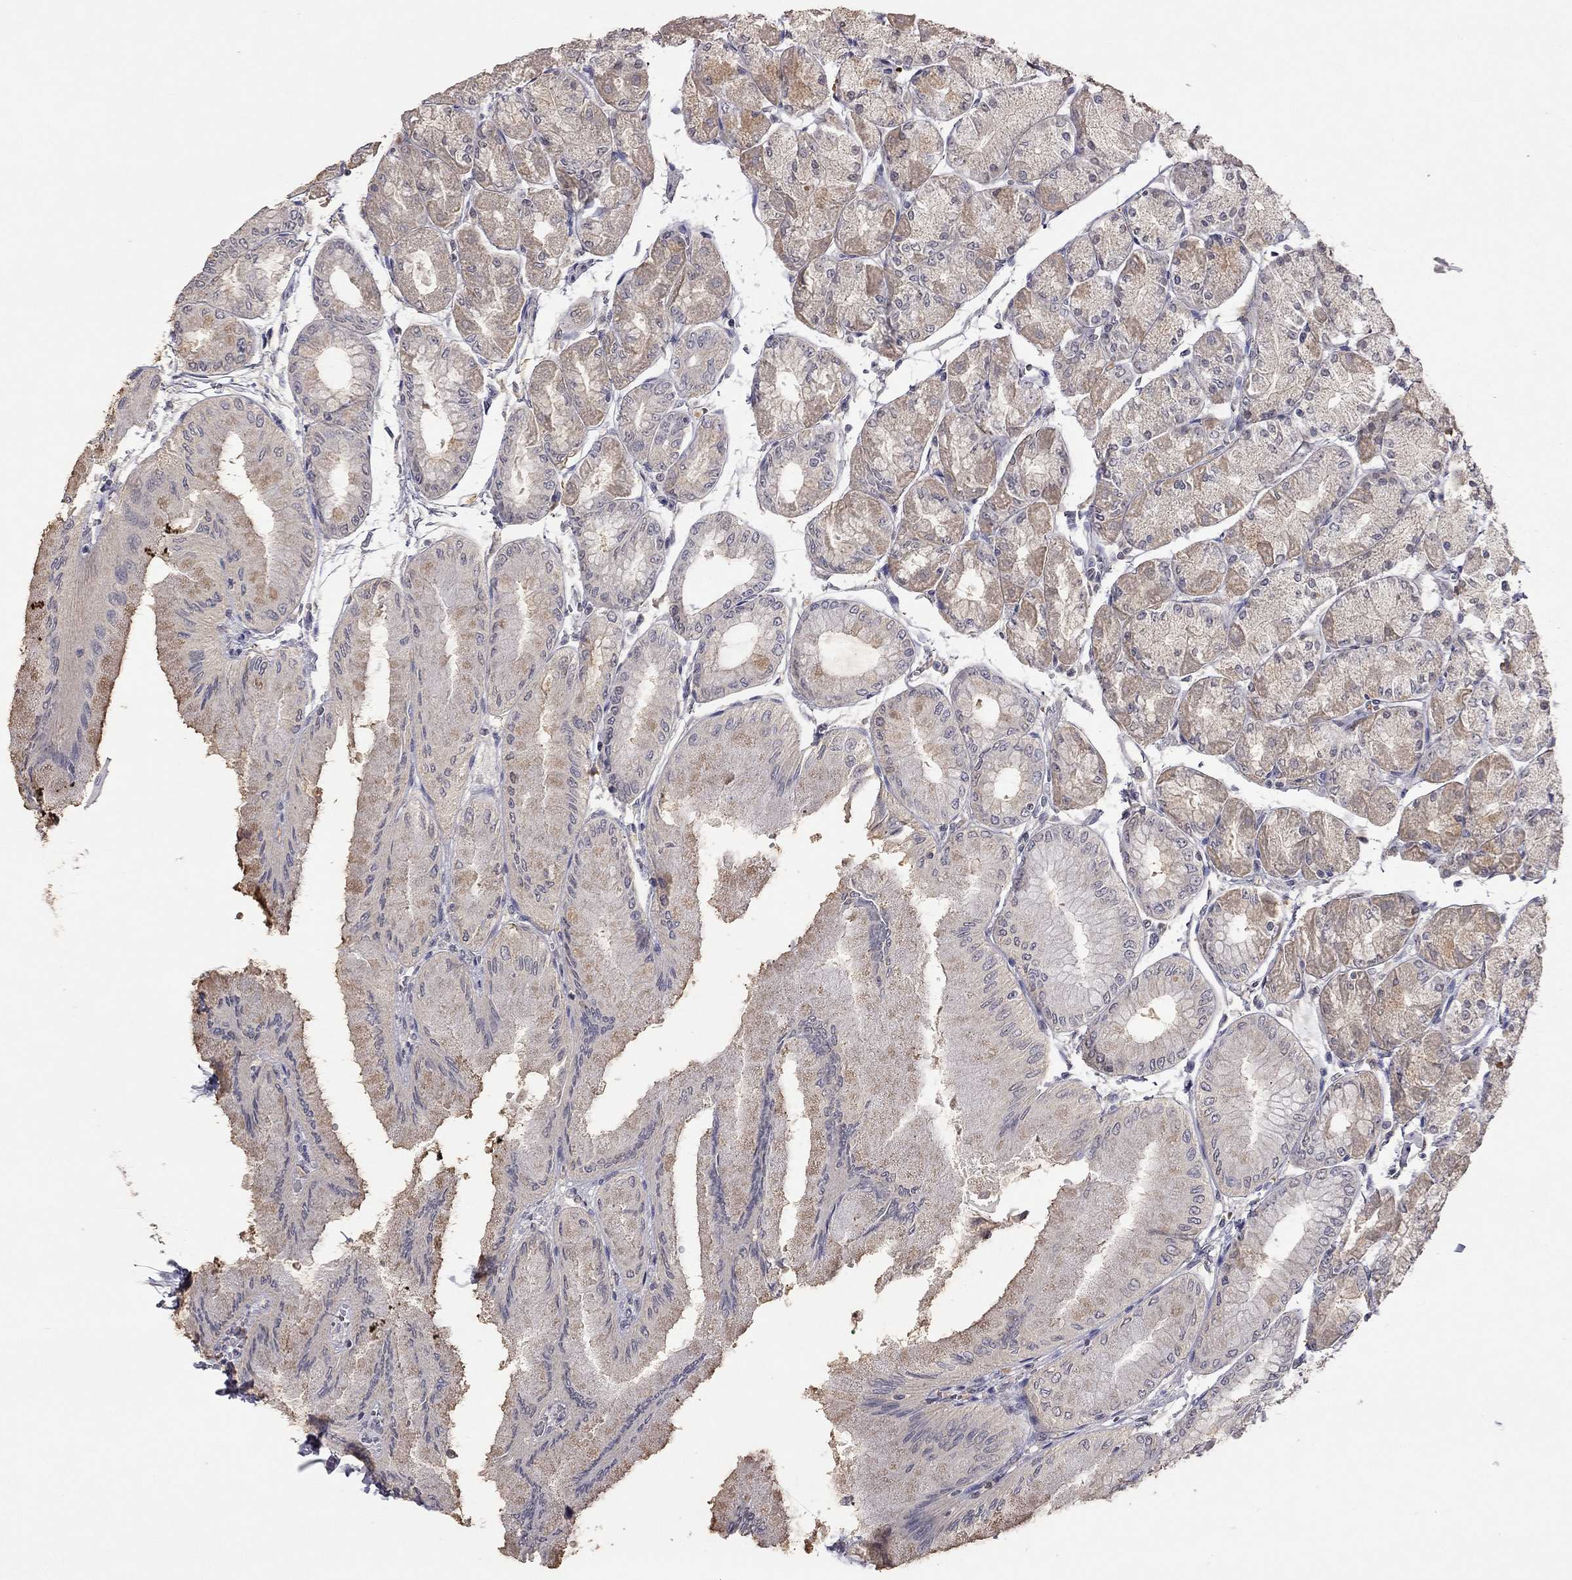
{"staining": {"intensity": "weak", "quantity": "<25%", "location": "cytoplasmic/membranous"}, "tissue": "stomach", "cell_type": "Glandular cells", "image_type": "normal", "snomed": [{"axis": "morphology", "description": "Normal tissue, NOS"}, {"axis": "topography", "description": "Stomach, upper"}], "caption": "Image shows no significant protein staining in glandular cells of unremarkable stomach. The staining was performed using DAB to visualize the protein expression in brown, while the nuclei were stained in blue with hematoxylin (Magnification: 20x).", "gene": "SYT12", "patient": {"sex": "male", "age": 60}}